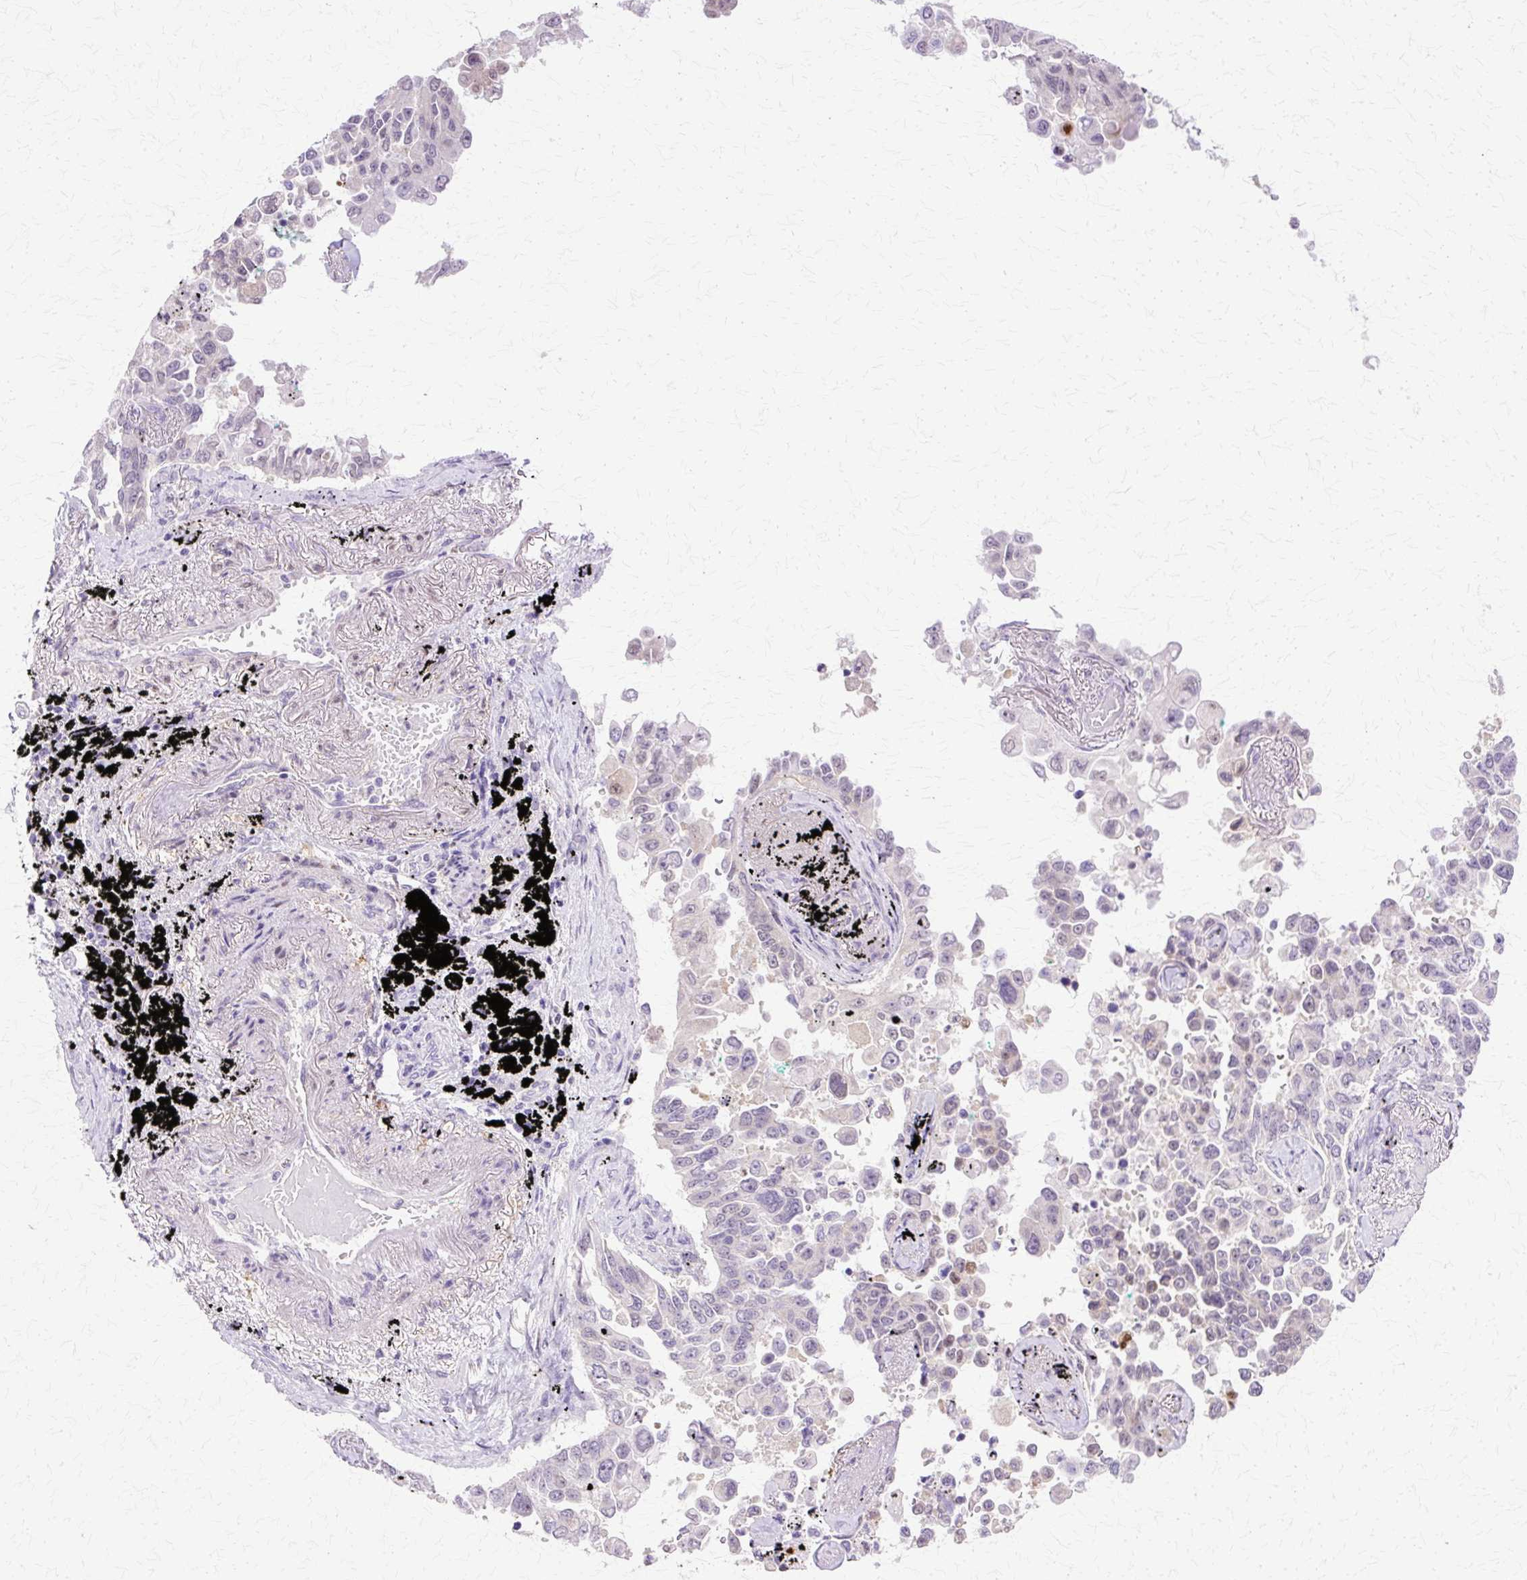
{"staining": {"intensity": "weak", "quantity": "<25%", "location": "nuclear"}, "tissue": "lung cancer", "cell_type": "Tumor cells", "image_type": "cancer", "snomed": [{"axis": "morphology", "description": "Adenocarcinoma, NOS"}, {"axis": "topography", "description": "Lung"}], "caption": "DAB (3,3'-diaminobenzidine) immunohistochemical staining of human adenocarcinoma (lung) reveals no significant staining in tumor cells. The staining was performed using DAB (3,3'-diaminobenzidine) to visualize the protein expression in brown, while the nuclei were stained in blue with hematoxylin (Magnification: 20x).", "gene": "HSPA8", "patient": {"sex": "female", "age": 67}}